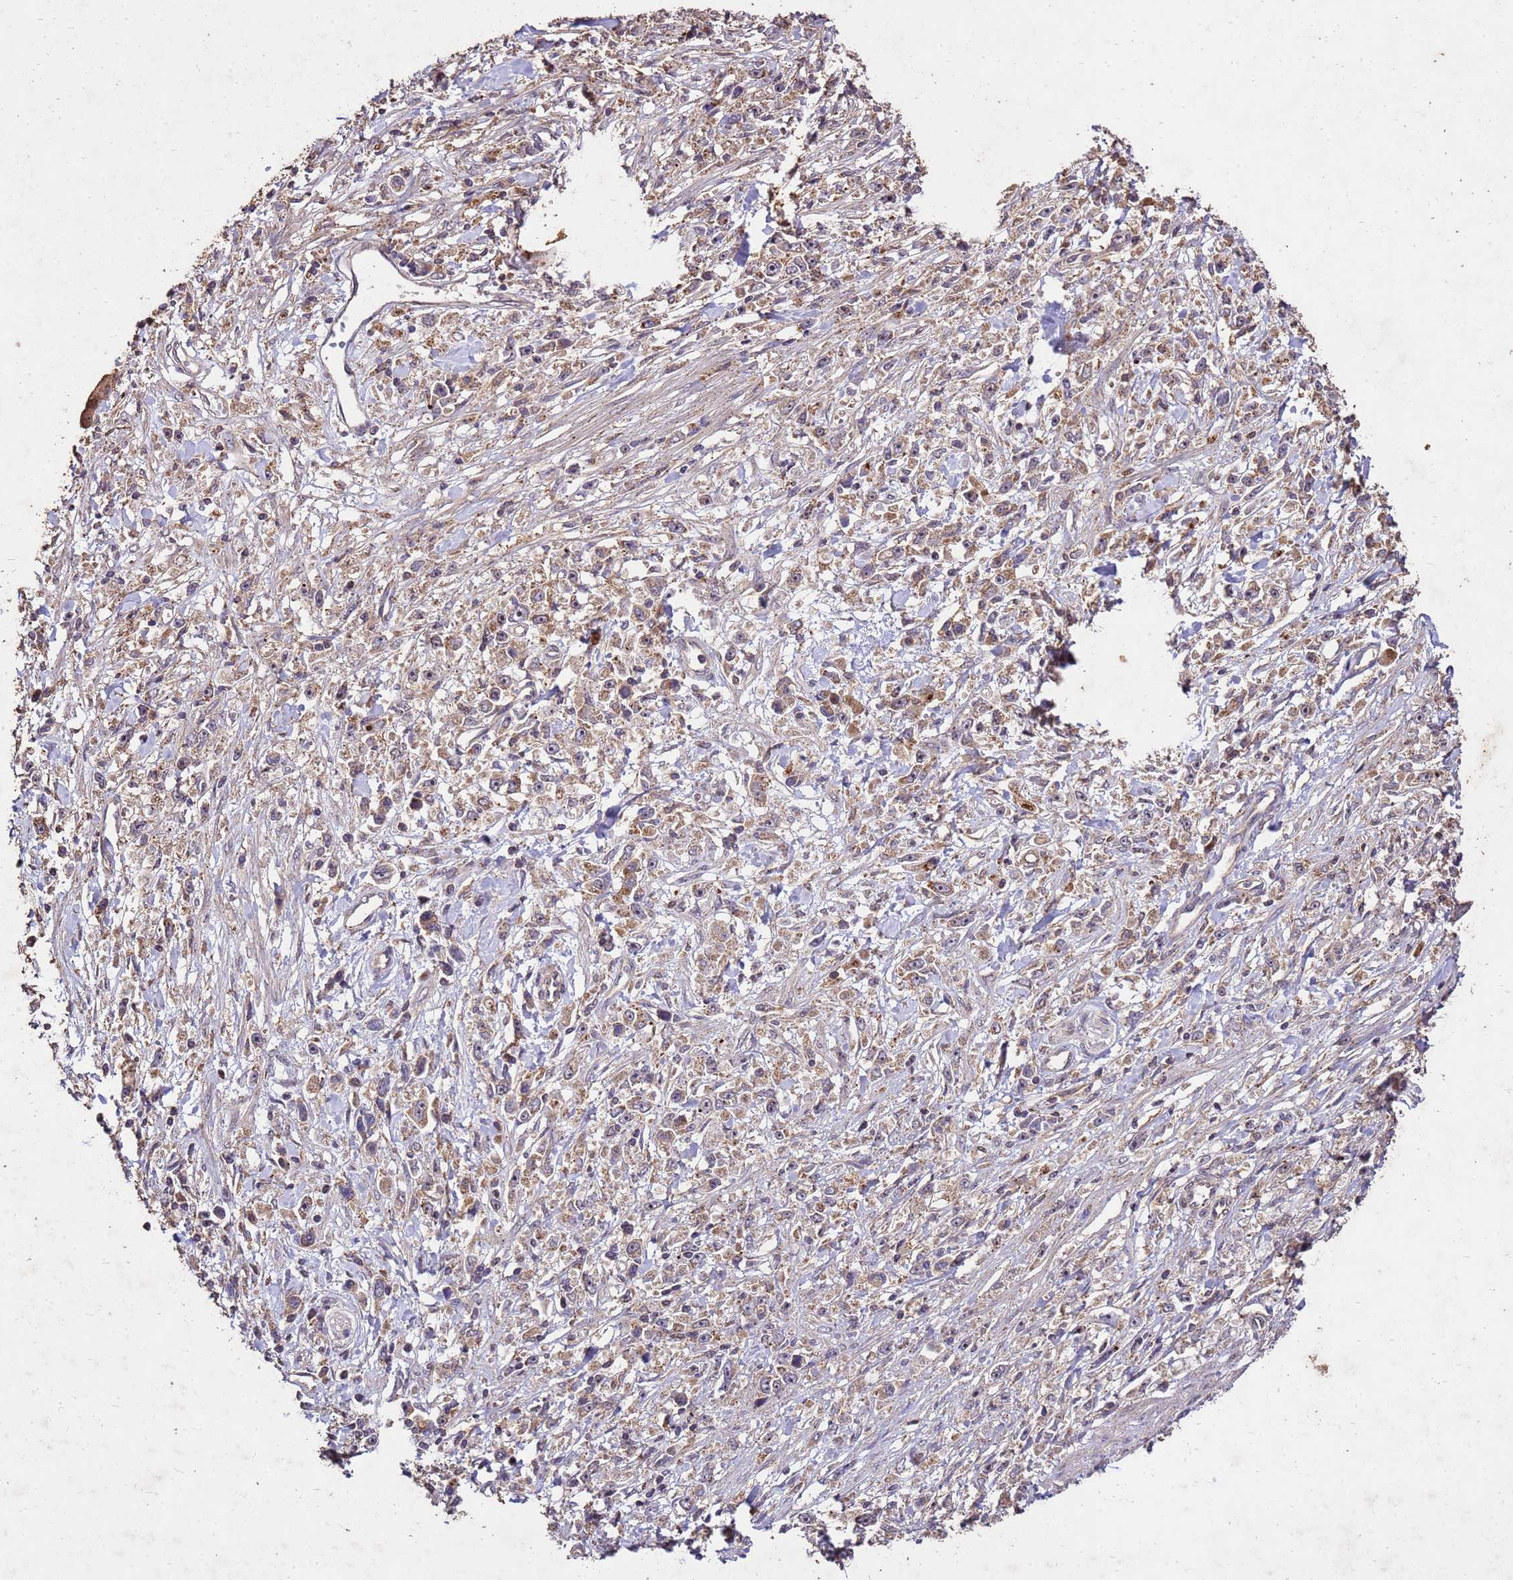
{"staining": {"intensity": "weak", "quantity": "25%-75%", "location": "cytoplasmic/membranous"}, "tissue": "stomach cancer", "cell_type": "Tumor cells", "image_type": "cancer", "snomed": [{"axis": "morphology", "description": "Adenocarcinoma, NOS"}, {"axis": "topography", "description": "Stomach"}], "caption": "Immunohistochemical staining of stomach cancer (adenocarcinoma) demonstrates low levels of weak cytoplasmic/membranous positivity in approximately 25%-75% of tumor cells. The protein of interest is shown in brown color, while the nuclei are stained blue.", "gene": "TOR4A", "patient": {"sex": "female", "age": 59}}